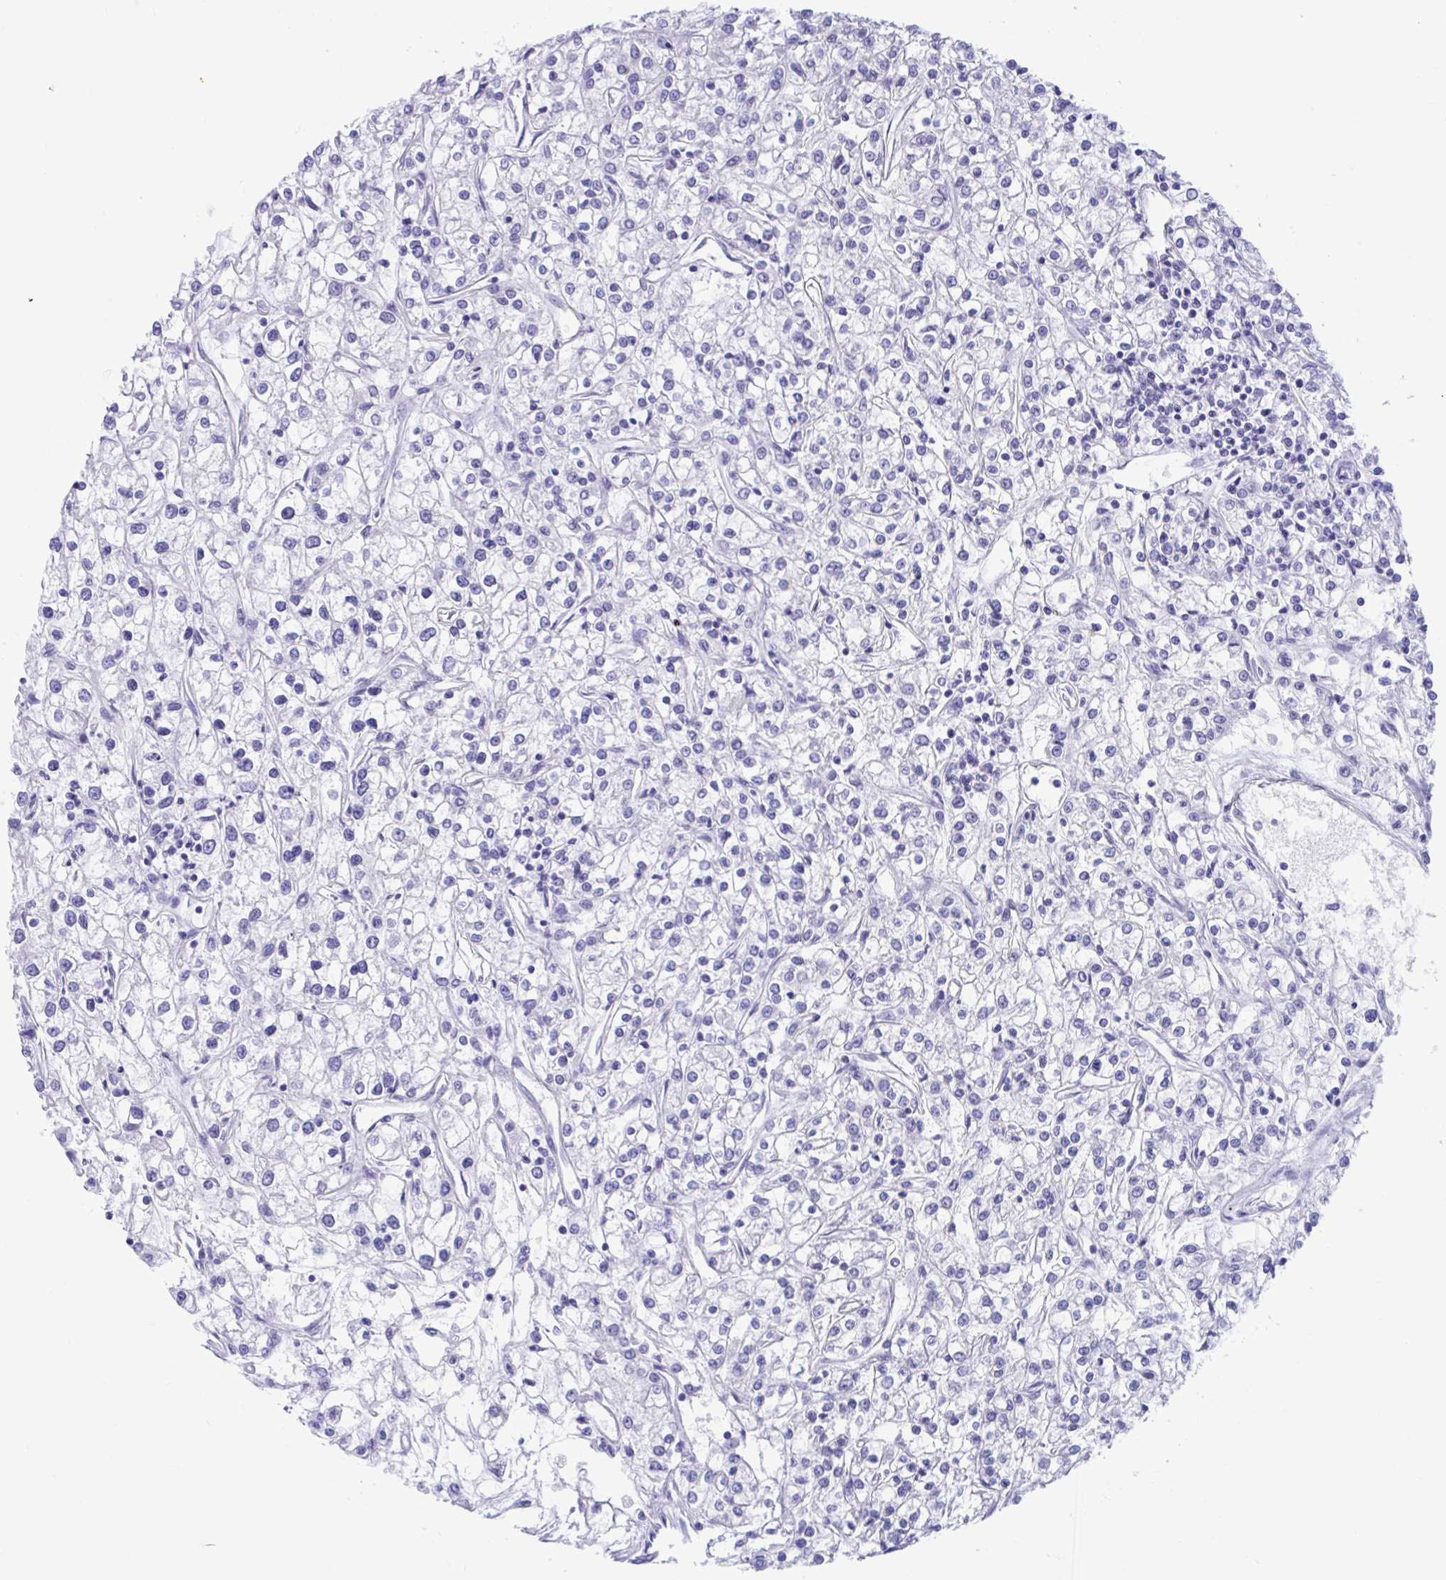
{"staining": {"intensity": "negative", "quantity": "none", "location": "none"}, "tissue": "renal cancer", "cell_type": "Tumor cells", "image_type": "cancer", "snomed": [{"axis": "morphology", "description": "Adenocarcinoma, NOS"}, {"axis": "topography", "description": "Kidney"}], "caption": "This is a micrograph of IHC staining of adenocarcinoma (renal), which shows no staining in tumor cells. (DAB immunohistochemistry, high magnification).", "gene": "TMEM35A", "patient": {"sex": "female", "age": 59}}